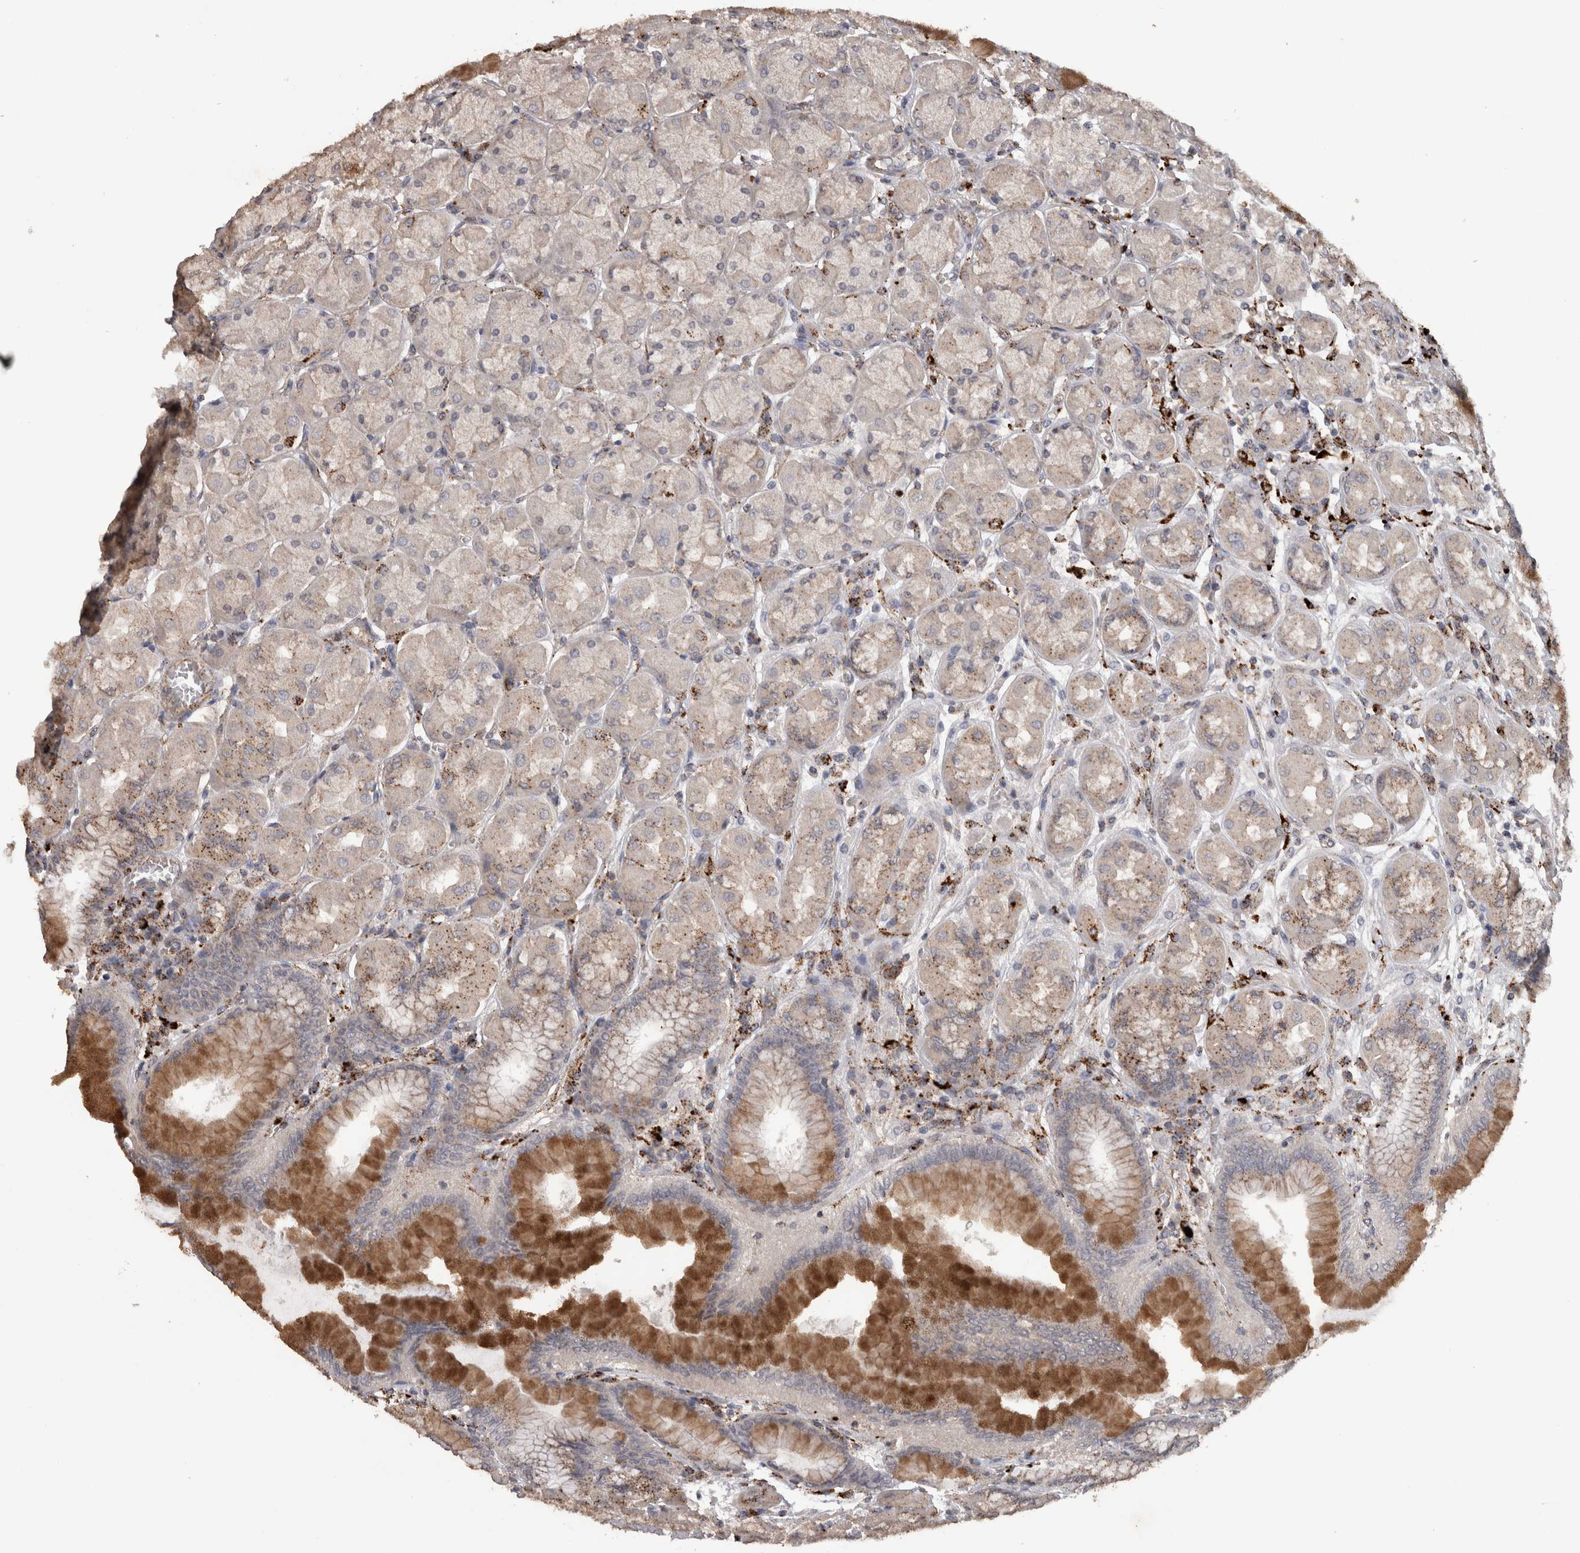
{"staining": {"intensity": "strong", "quantity": "<25%", "location": "cytoplasmic/membranous"}, "tissue": "stomach", "cell_type": "Glandular cells", "image_type": "normal", "snomed": [{"axis": "morphology", "description": "Normal tissue, NOS"}, {"axis": "topography", "description": "Stomach, upper"}], "caption": "A high-resolution micrograph shows immunohistochemistry (IHC) staining of benign stomach, which demonstrates strong cytoplasmic/membranous positivity in approximately <25% of glandular cells.", "gene": "CTSZ", "patient": {"sex": "female", "age": 56}}